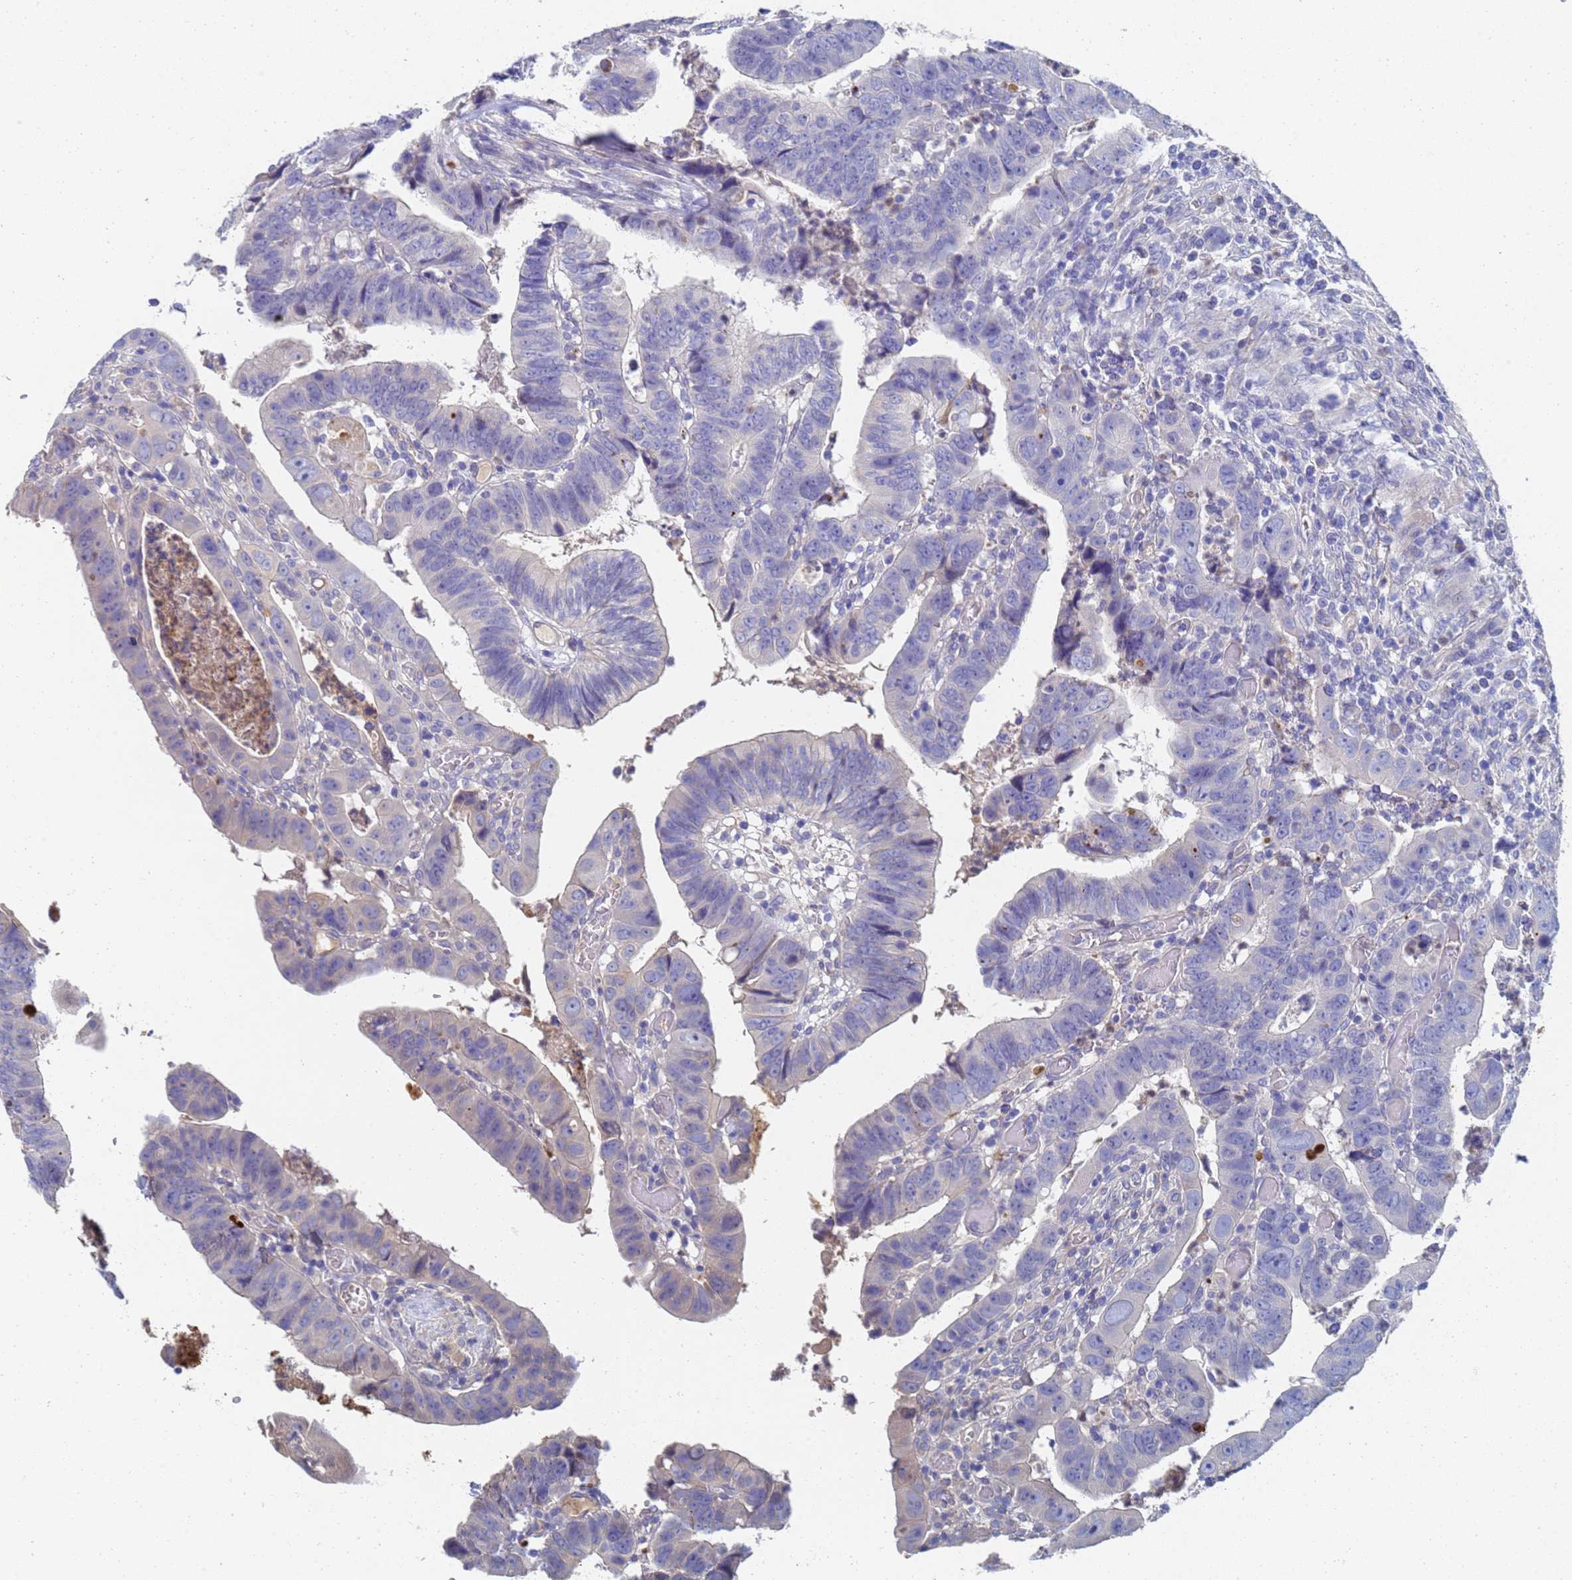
{"staining": {"intensity": "negative", "quantity": "none", "location": "none"}, "tissue": "colorectal cancer", "cell_type": "Tumor cells", "image_type": "cancer", "snomed": [{"axis": "morphology", "description": "Normal tissue, NOS"}, {"axis": "morphology", "description": "Adenocarcinoma, NOS"}, {"axis": "topography", "description": "Rectum"}], "caption": "This is a image of immunohistochemistry (IHC) staining of colorectal cancer, which shows no positivity in tumor cells.", "gene": "LBX2", "patient": {"sex": "female", "age": 65}}